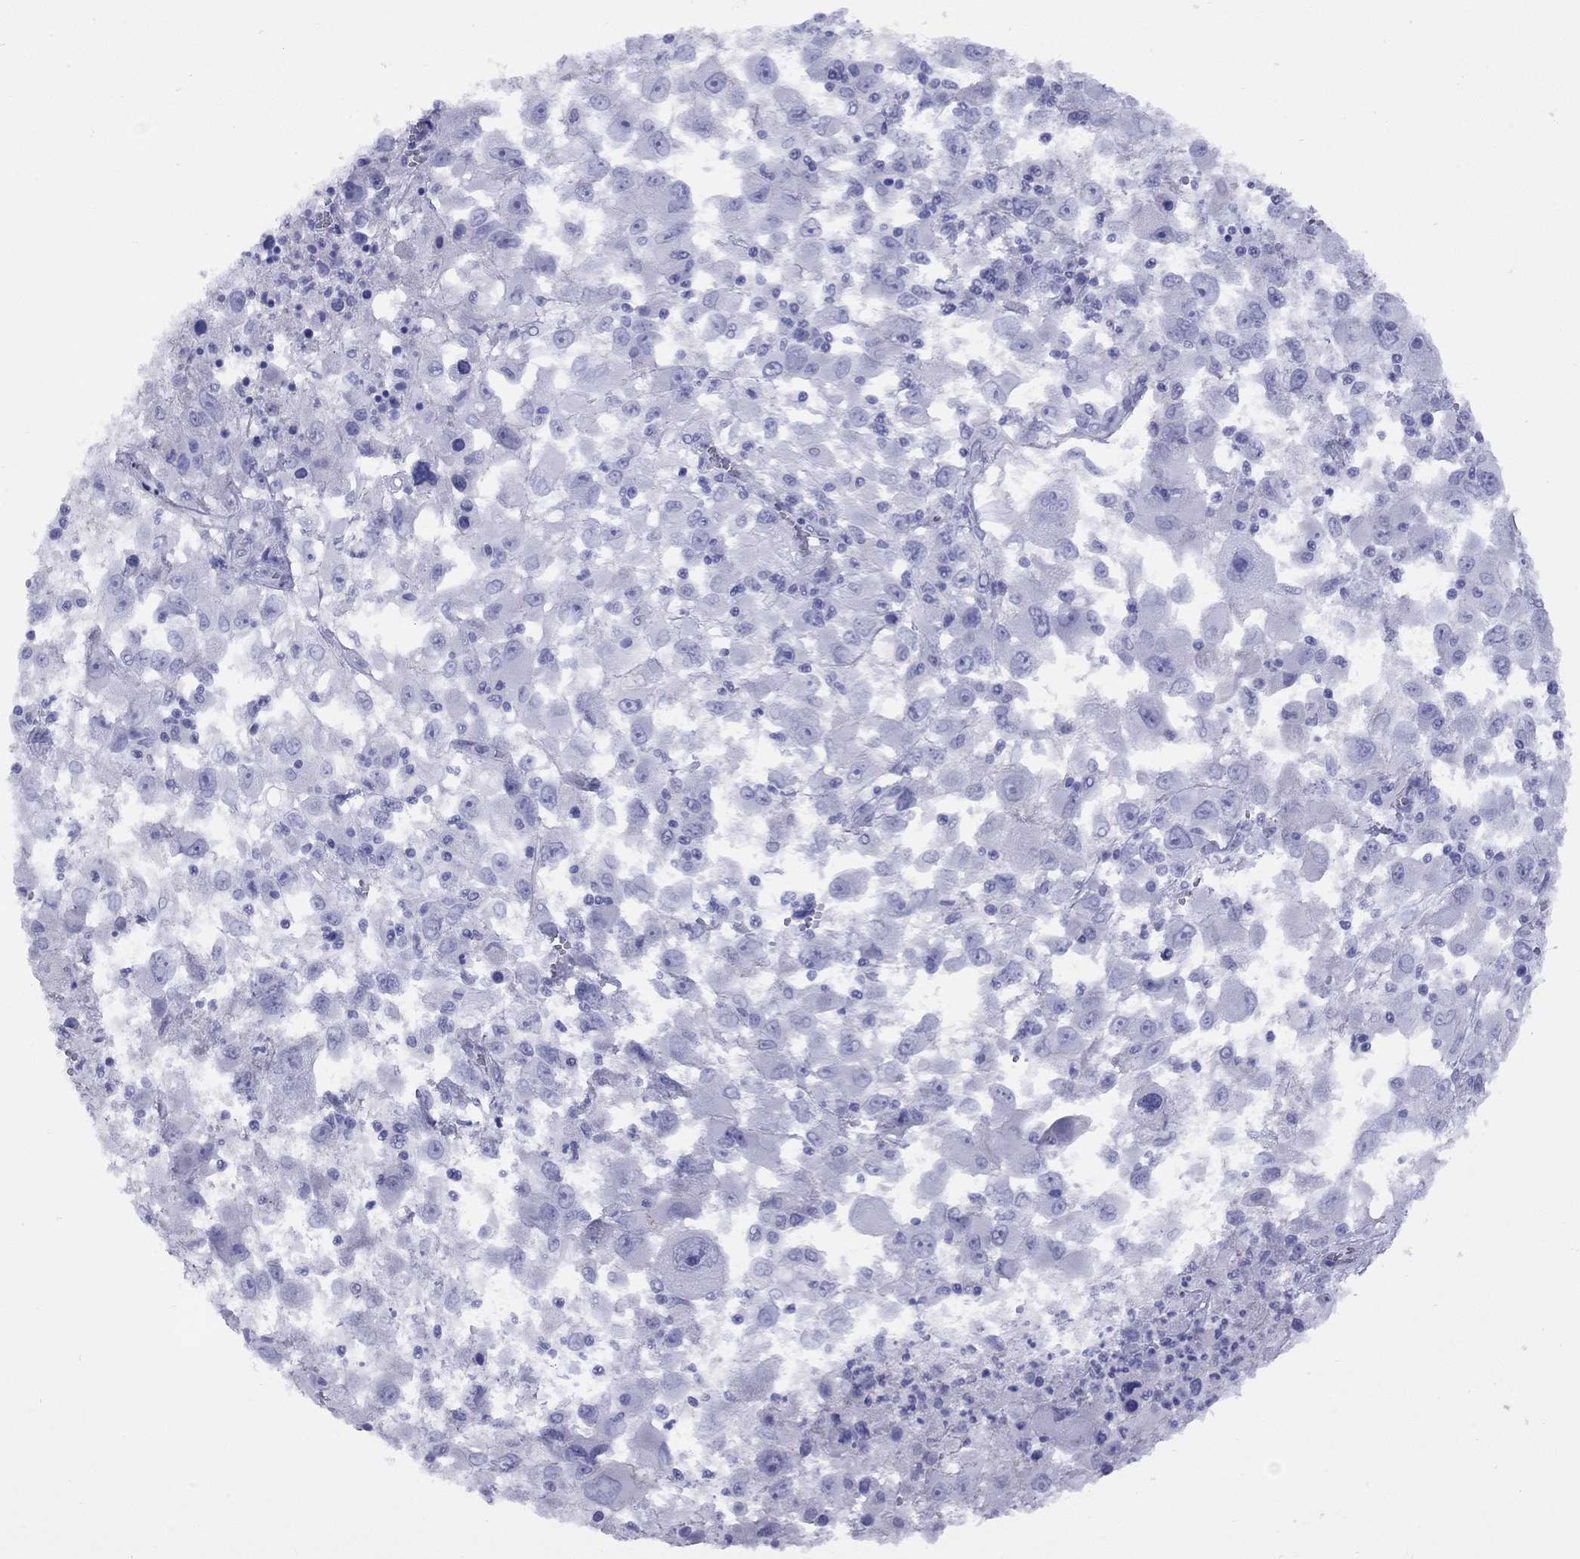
{"staining": {"intensity": "negative", "quantity": "none", "location": "none"}, "tissue": "melanoma", "cell_type": "Tumor cells", "image_type": "cancer", "snomed": [{"axis": "morphology", "description": "Malignant melanoma, Metastatic site"}, {"axis": "topography", "description": "Soft tissue"}], "caption": "Immunohistochemical staining of human melanoma reveals no significant staining in tumor cells.", "gene": "GRIA2", "patient": {"sex": "male", "age": 50}}